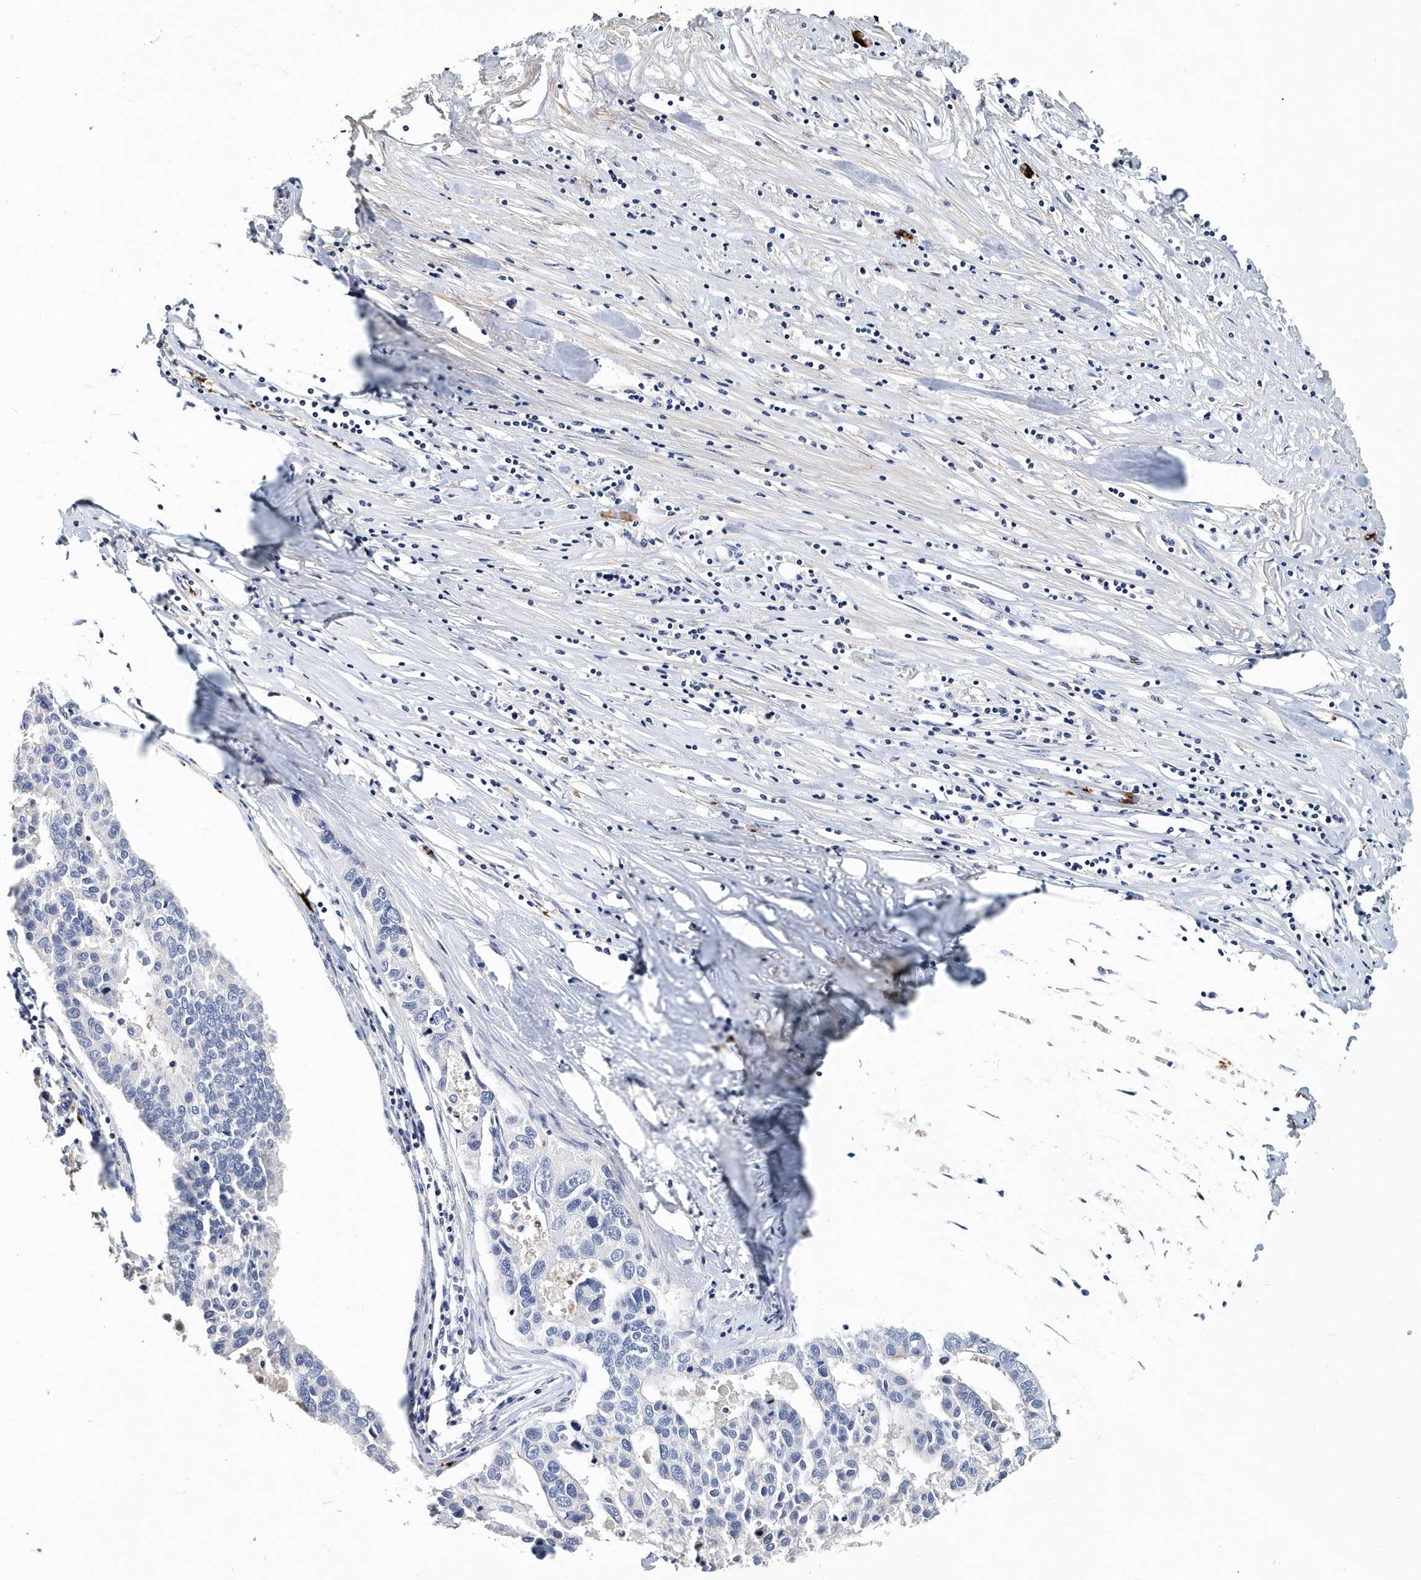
{"staining": {"intensity": "negative", "quantity": "none", "location": "none"}, "tissue": "pancreatic cancer", "cell_type": "Tumor cells", "image_type": "cancer", "snomed": [{"axis": "morphology", "description": "Adenocarcinoma, NOS"}, {"axis": "topography", "description": "Pancreas"}], "caption": "The IHC histopathology image has no significant staining in tumor cells of pancreatic cancer (adenocarcinoma) tissue.", "gene": "ITGA2B", "patient": {"sex": "female", "age": 61}}